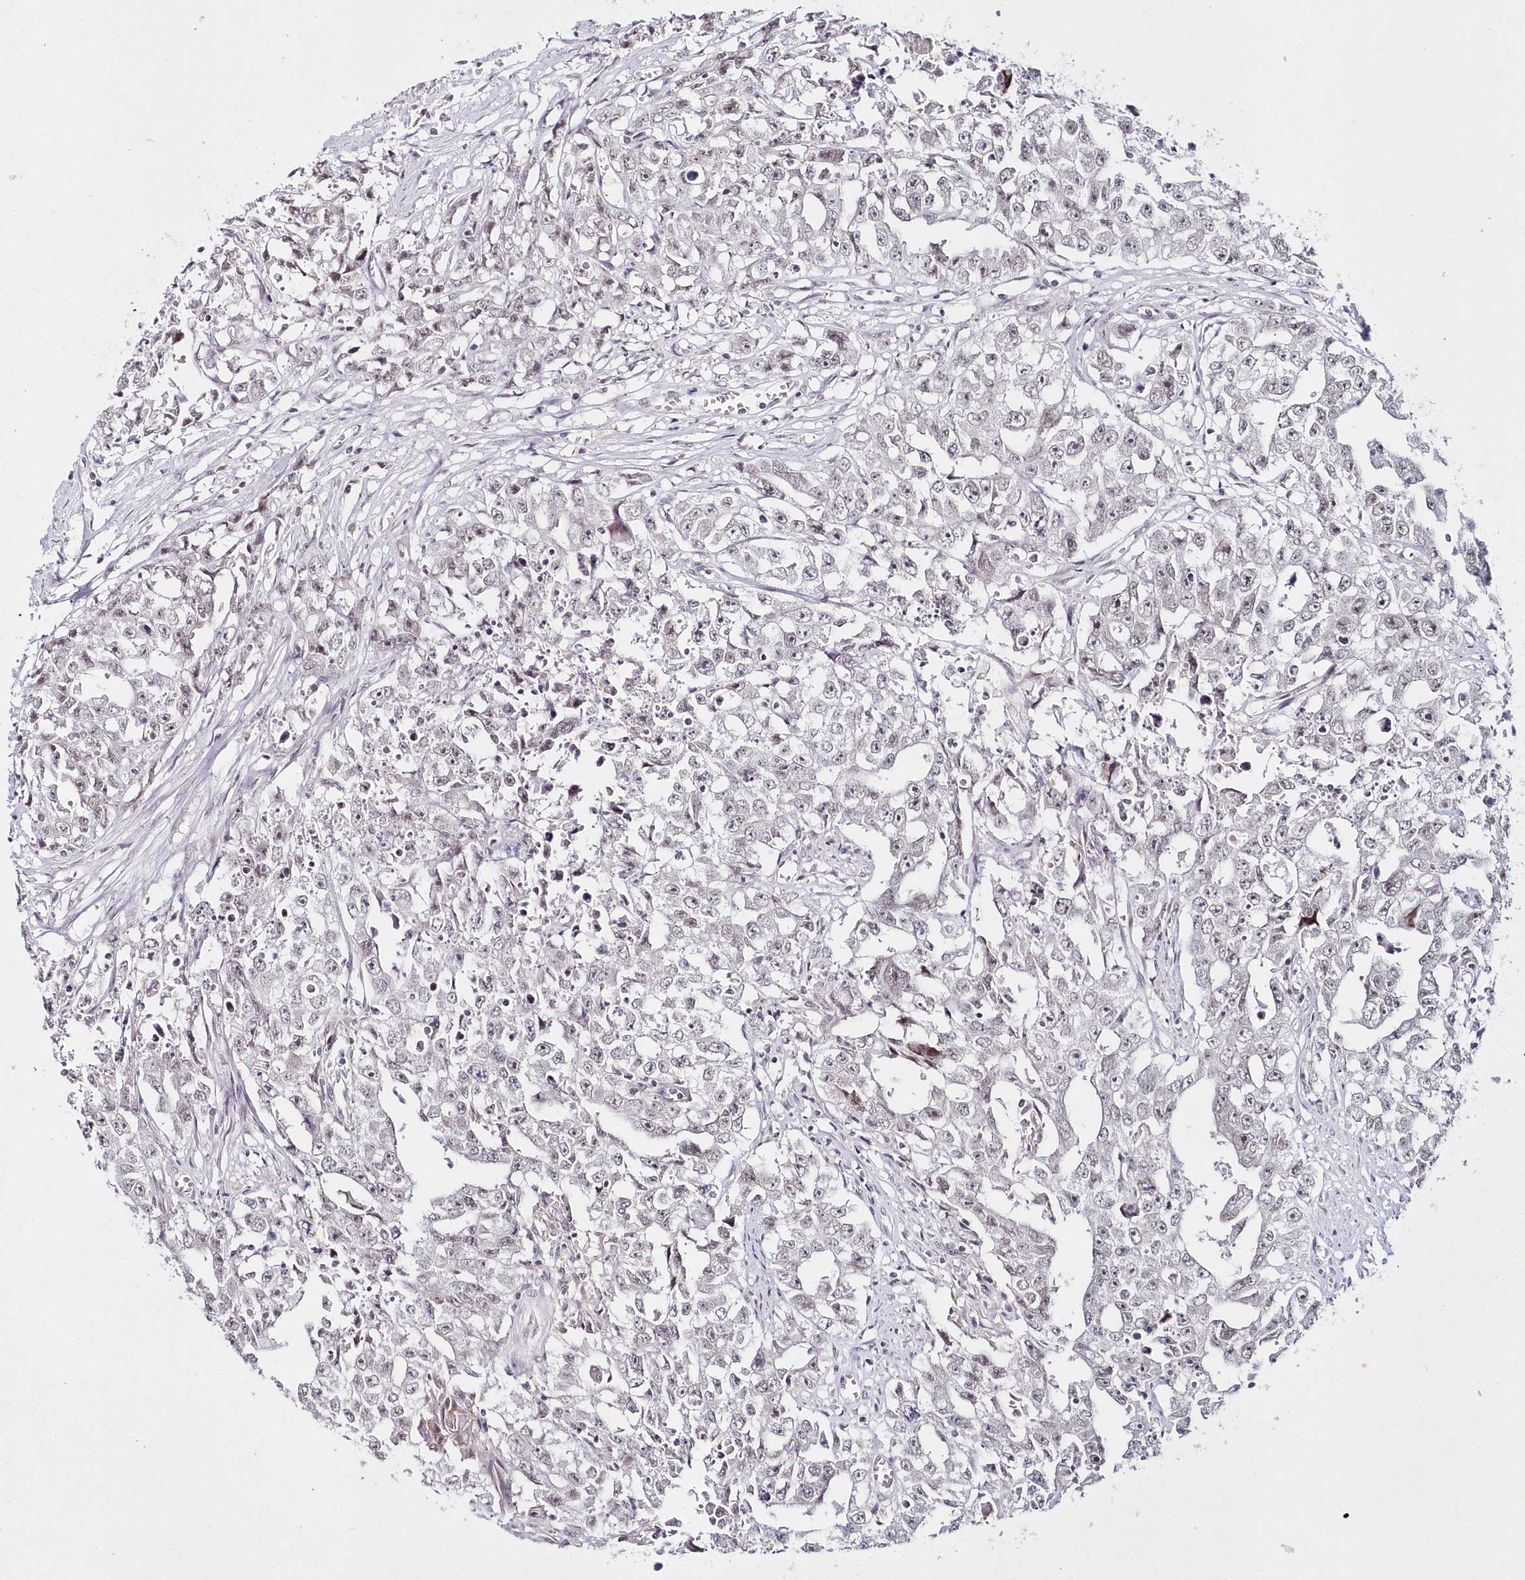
{"staining": {"intensity": "negative", "quantity": "none", "location": "none"}, "tissue": "testis cancer", "cell_type": "Tumor cells", "image_type": "cancer", "snomed": [{"axis": "morphology", "description": "Seminoma, NOS"}, {"axis": "morphology", "description": "Carcinoma, Embryonal, NOS"}, {"axis": "topography", "description": "Testis"}], "caption": "Immunohistochemistry micrograph of seminoma (testis) stained for a protein (brown), which displays no positivity in tumor cells.", "gene": "HYCC2", "patient": {"sex": "male", "age": 43}}